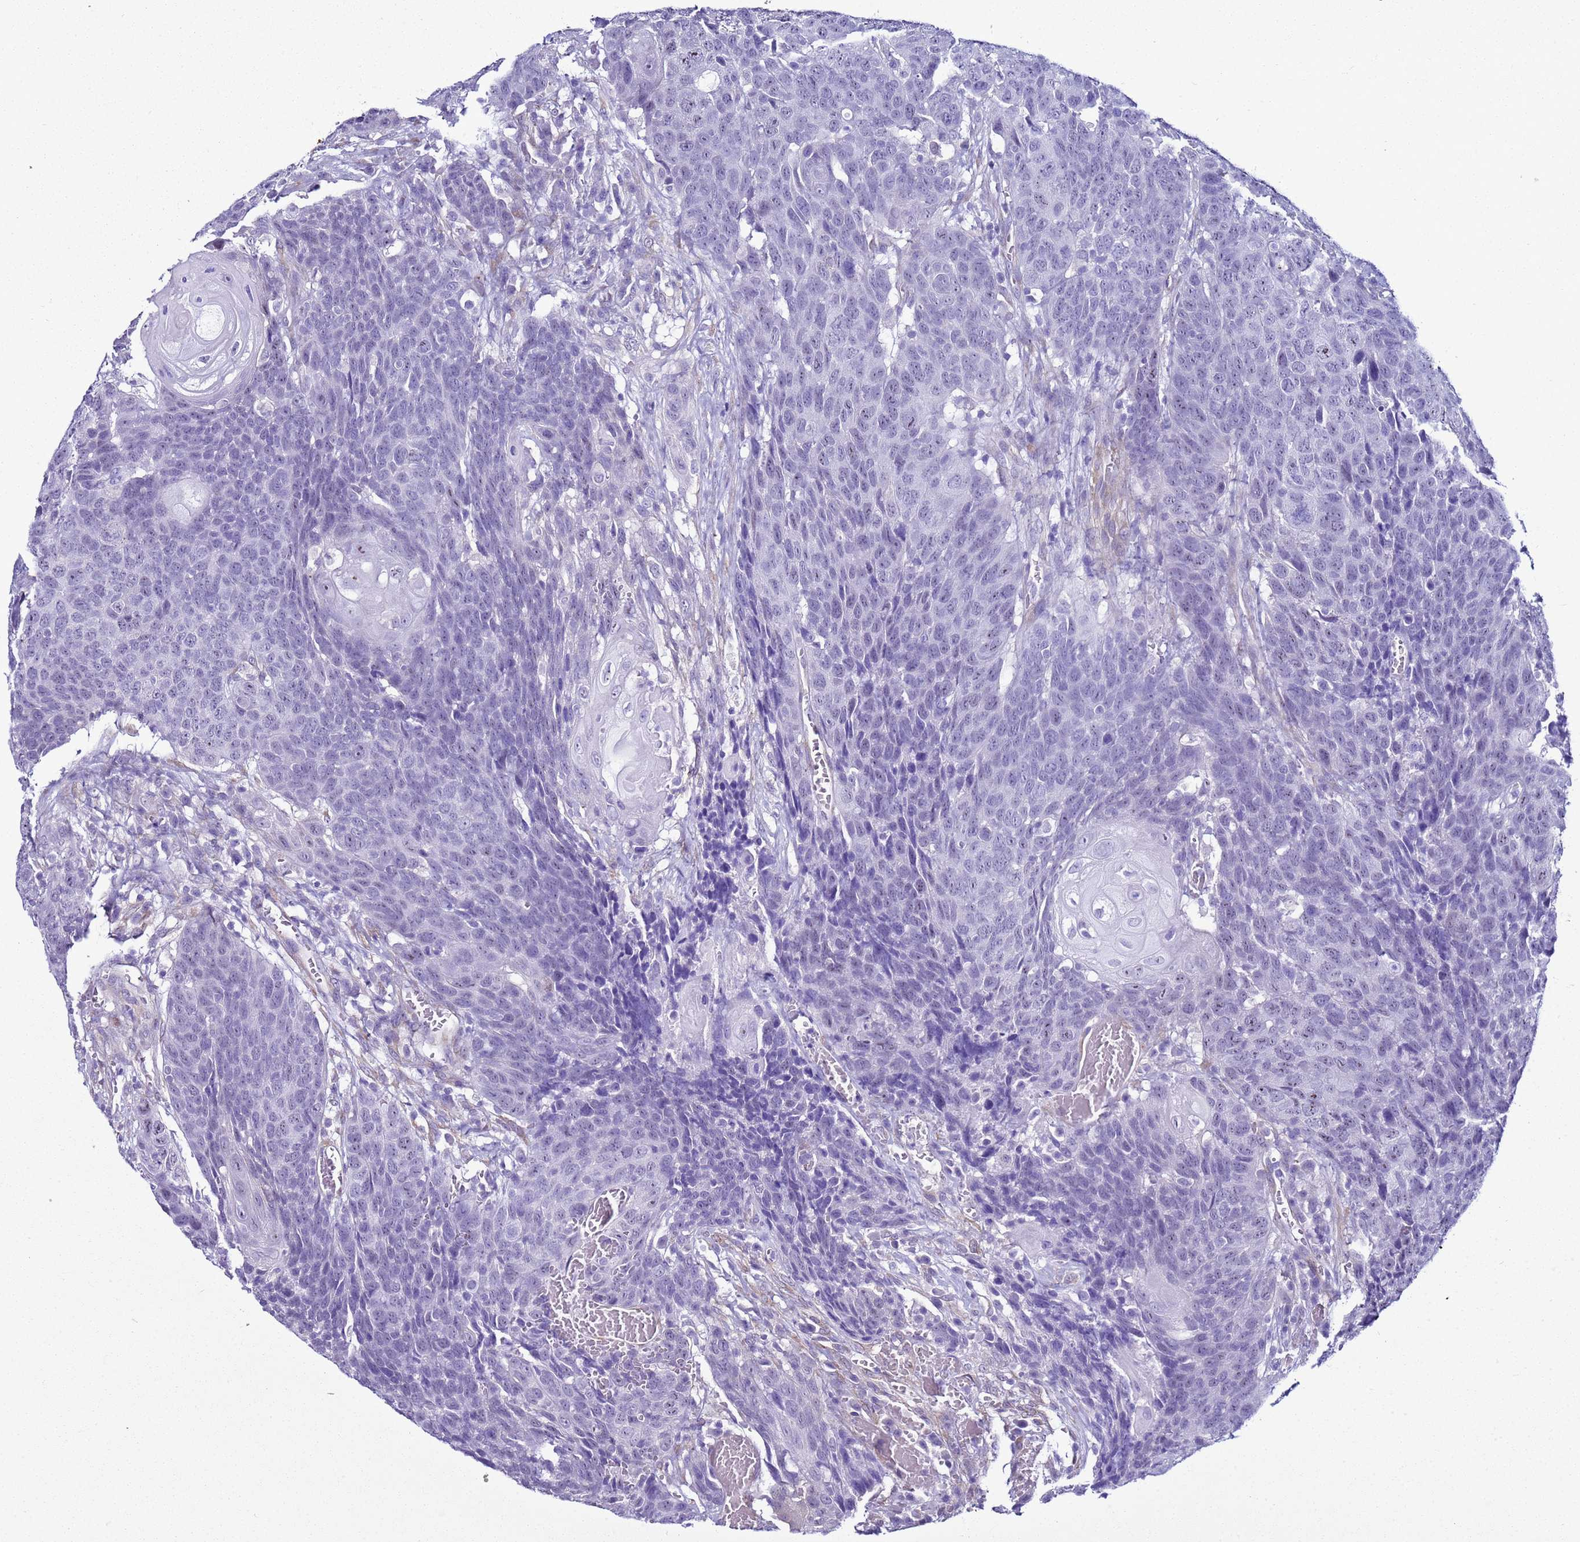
{"staining": {"intensity": "negative", "quantity": "none", "location": "none"}, "tissue": "head and neck cancer", "cell_type": "Tumor cells", "image_type": "cancer", "snomed": [{"axis": "morphology", "description": "Squamous cell carcinoma, NOS"}, {"axis": "topography", "description": "Head-Neck"}], "caption": "Tumor cells show no significant staining in head and neck cancer (squamous cell carcinoma). (Brightfield microscopy of DAB (3,3'-diaminobenzidine) IHC at high magnification).", "gene": "LRRC10B", "patient": {"sex": "male", "age": 66}}